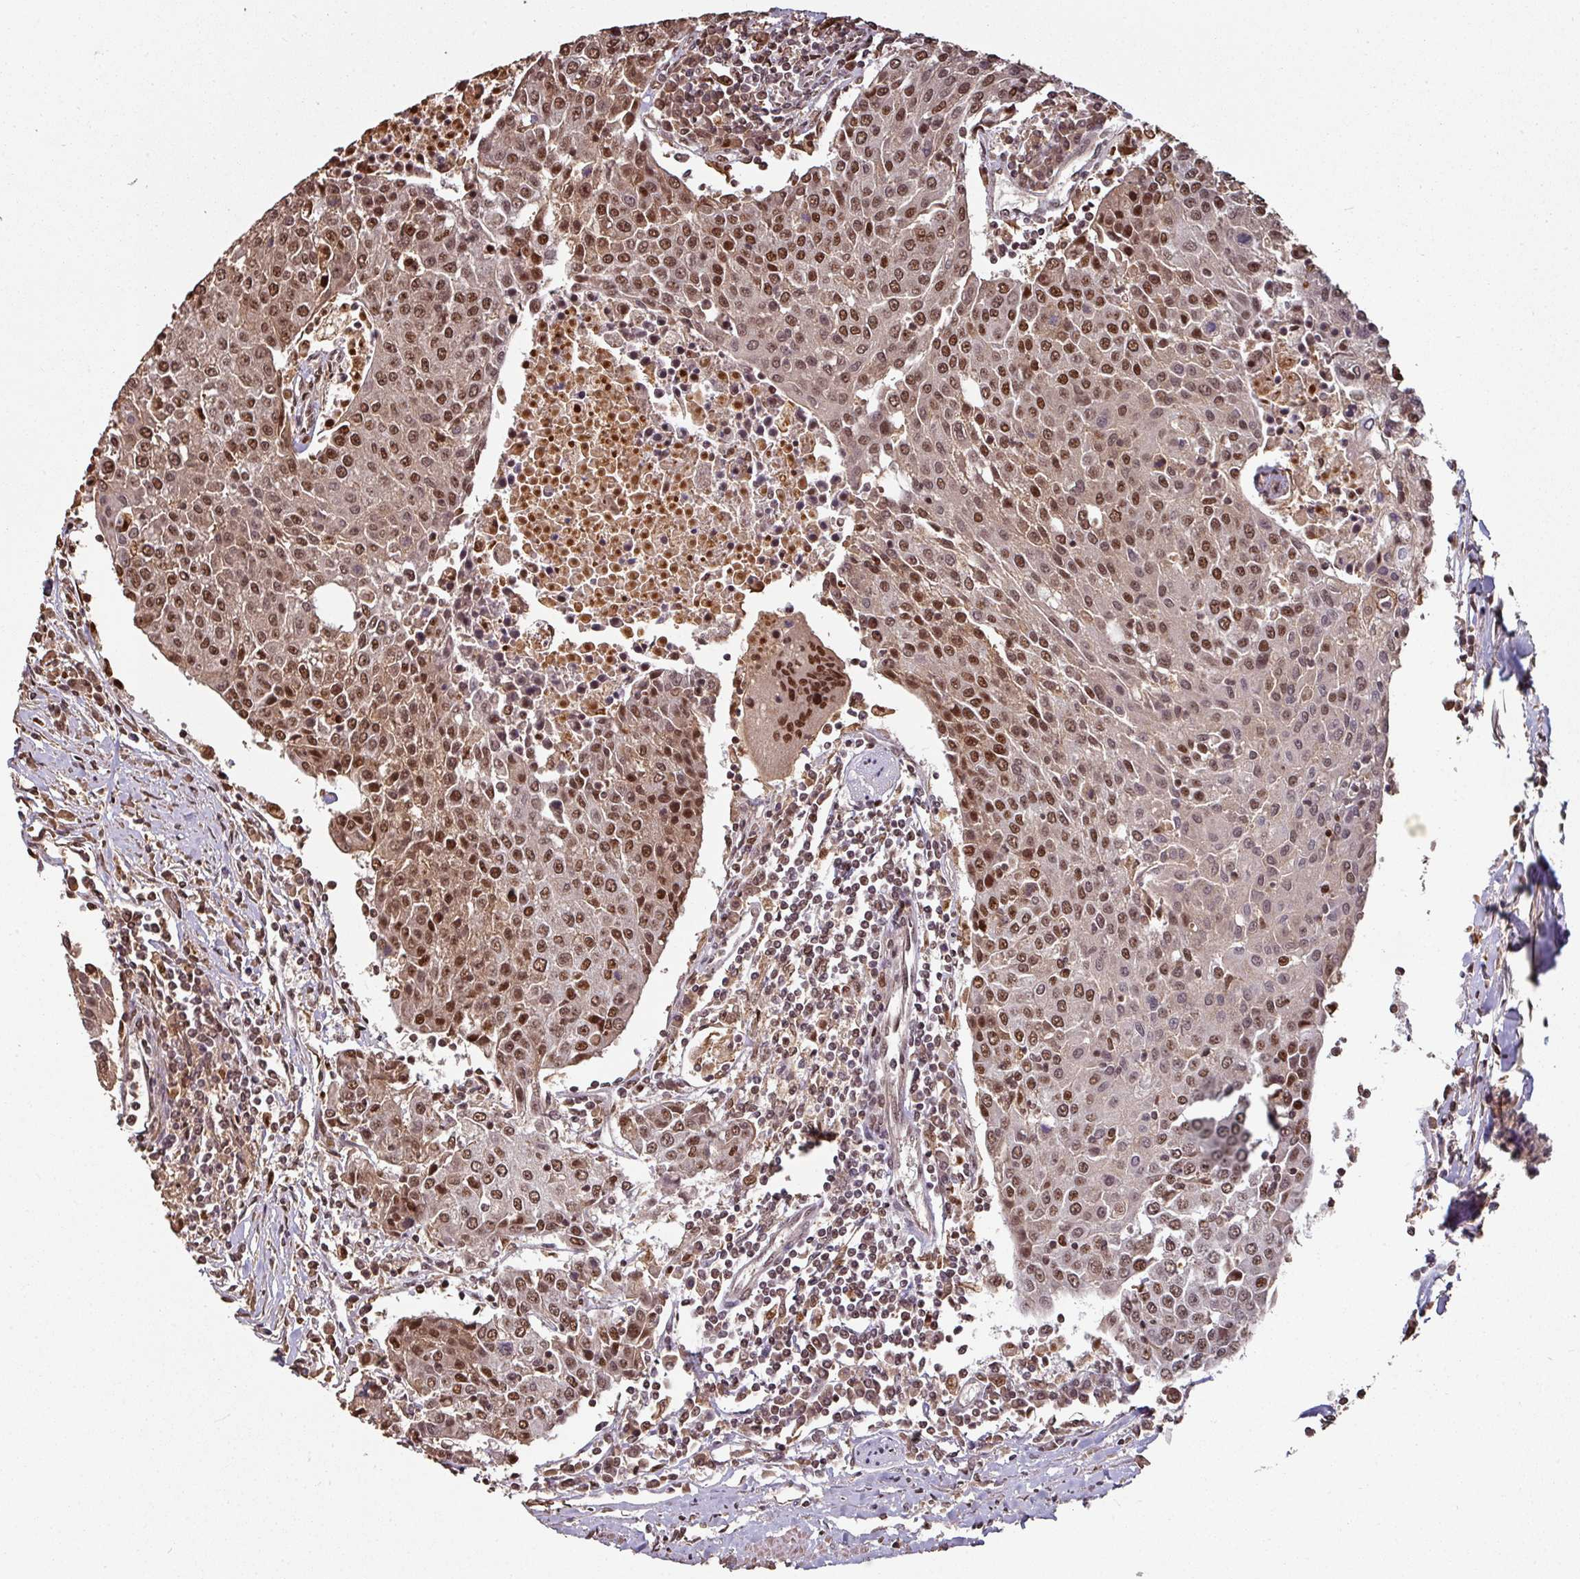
{"staining": {"intensity": "moderate", "quantity": ">75%", "location": "cytoplasmic/membranous,nuclear"}, "tissue": "urothelial cancer", "cell_type": "Tumor cells", "image_type": "cancer", "snomed": [{"axis": "morphology", "description": "Urothelial carcinoma, High grade"}, {"axis": "topography", "description": "Urinary bladder"}], "caption": "High-grade urothelial carcinoma stained with DAB IHC displays medium levels of moderate cytoplasmic/membranous and nuclear positivity in about >75% of tumor cells.", "gene": "POLD1", "patient": {"sex": "female", "age": 85}}